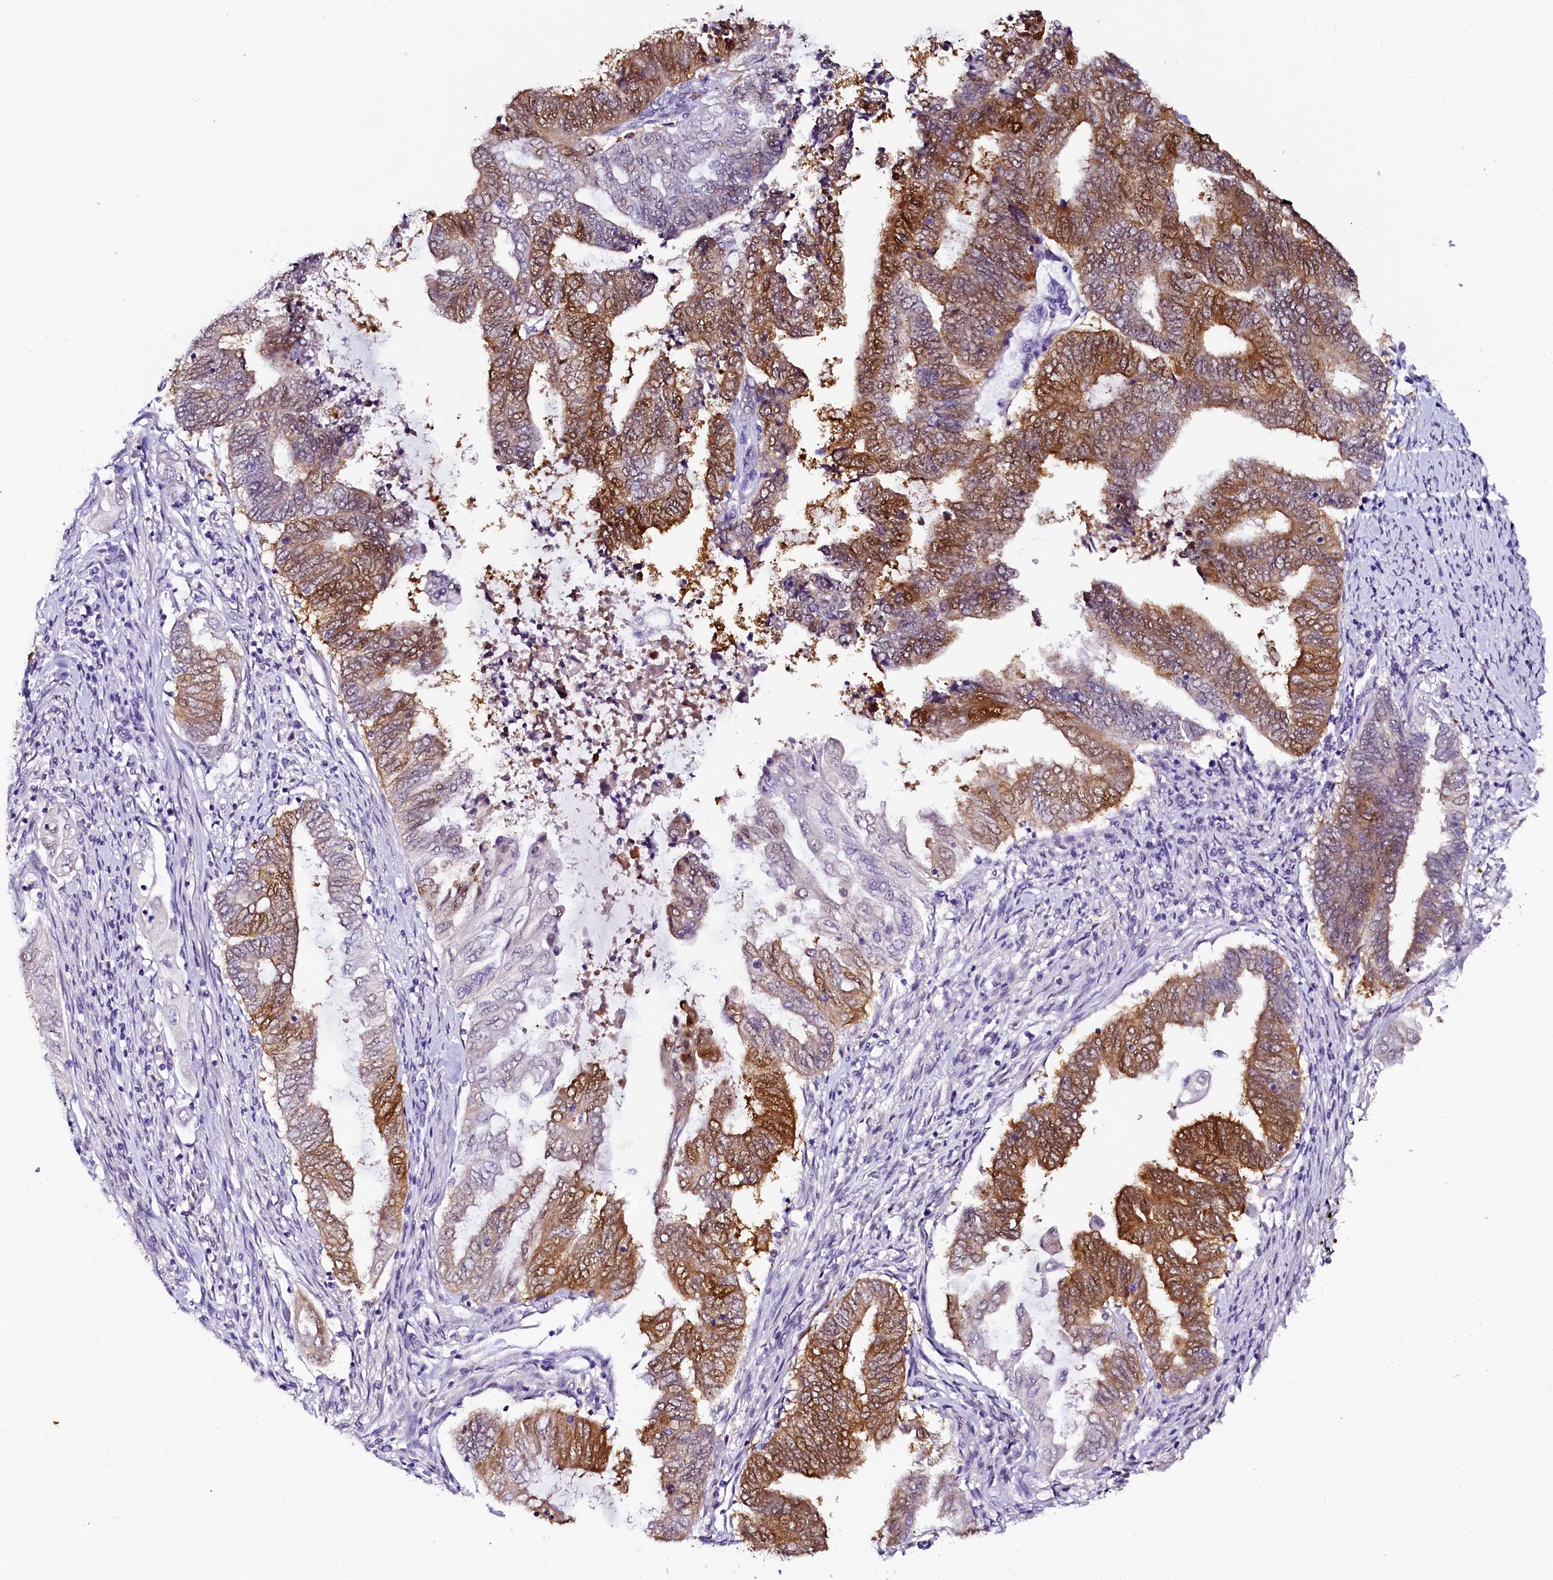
{"staining": {"intensity": "strong", "quantity": "25%-75%", "location": "cytoplasmic/membranous"}, "tissue": "endometrial cancer", "cell_type": "Tumor cells", "image_type": "cancer", "snomed": [{"axis": "morphology", "description": "Adenocarcinoma, NOS"}, {"axis": "topography", "description": "Uterus"}, {"axis": "topography", "description": "Endometrium"}], "caption": "A high-resolution histopathology image shows IHC staining of endometrial cancer (adenocarcinoma), which displays strong cytoplasmic/membranous positivity in approximately 25%-75% of tumor cells. The protein of interest is shown in brown color, while the nuclei are stained blue.", "gene": "SORD", "patient": {"sex": "female", "age": 70}}